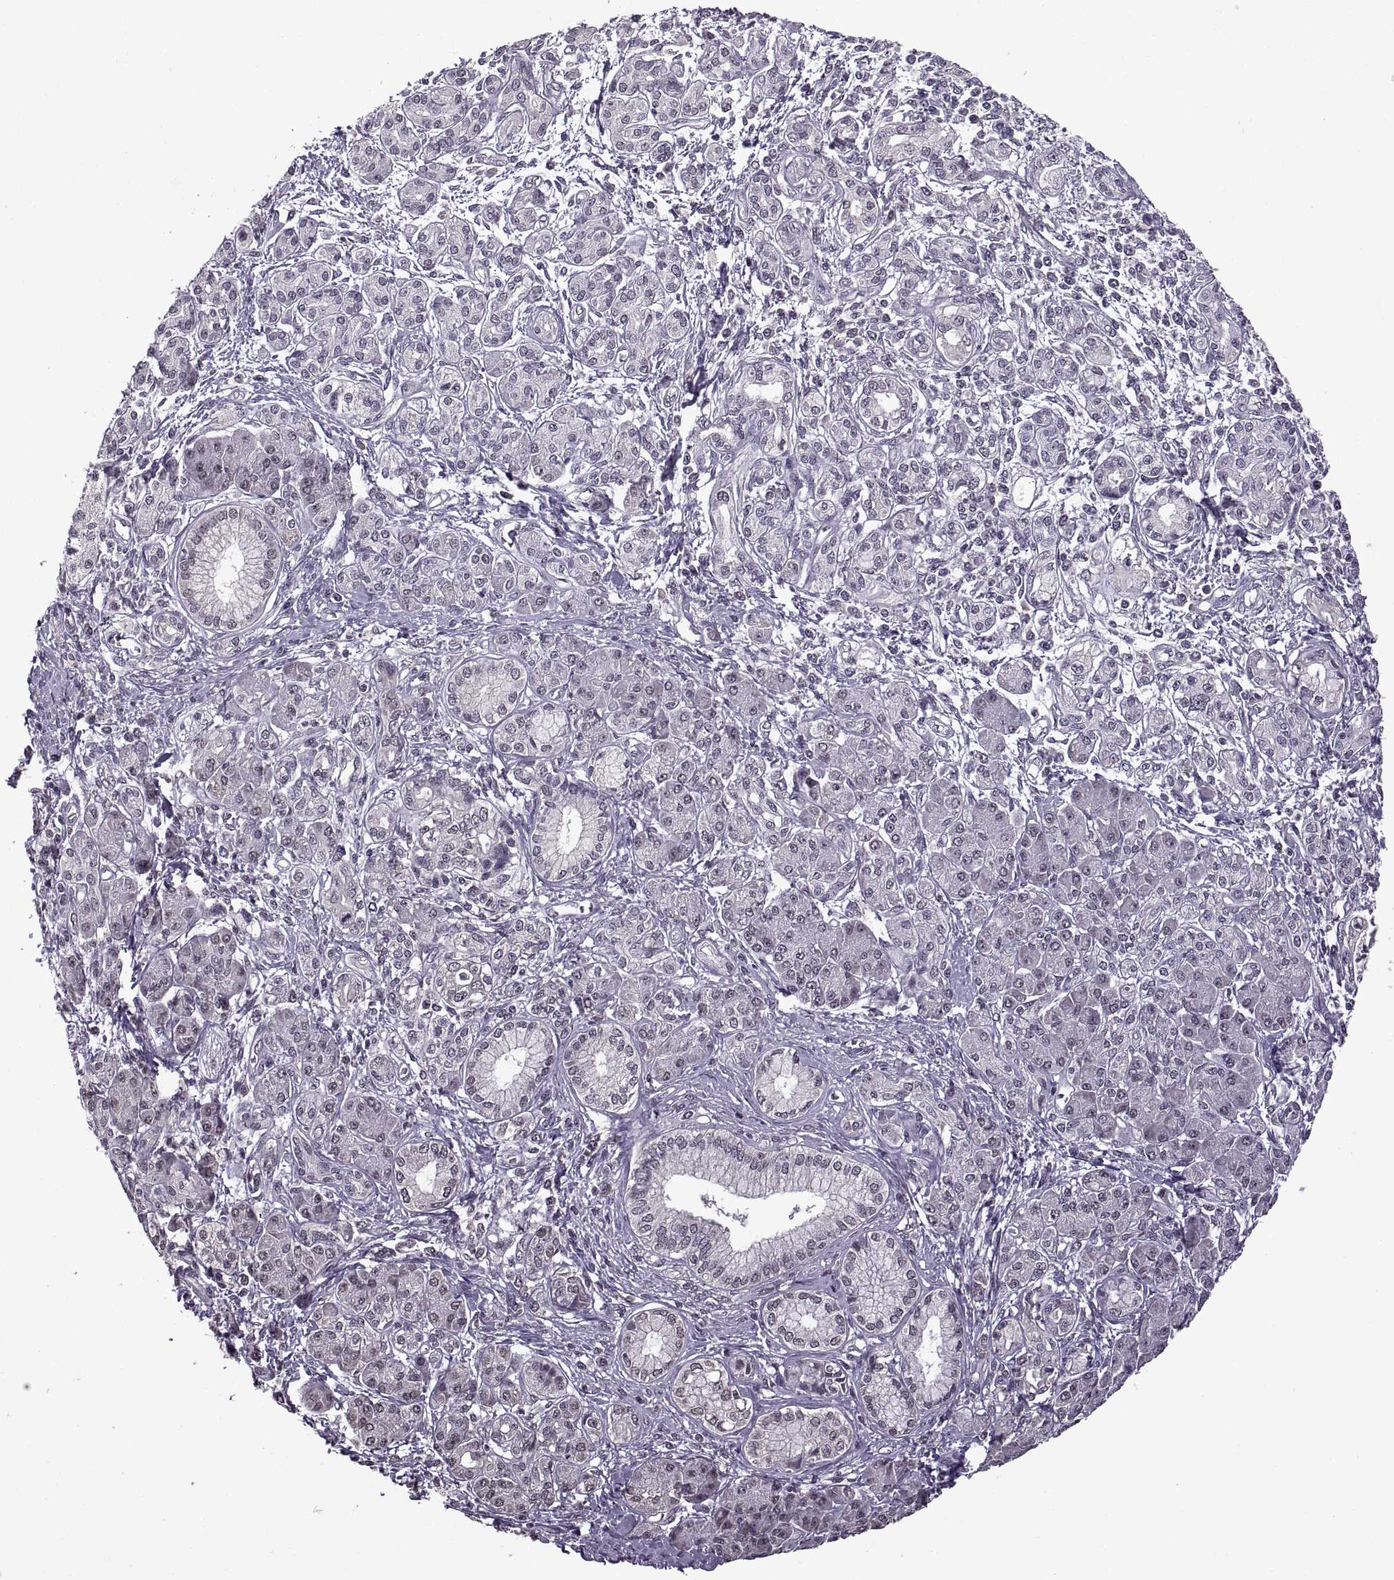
{"staining": {"intensity": "negative", "quantity": "none", "location": "none"}, "tissue": "pancreatic cancer", "cell_type": "Tumor cells", "image_type": "cancer", "snomed": [{"axis": "morphology", "description": "Adenocarcinoma, NOS"}, {"axis": "topography", "description": "Pancreas"}], "caption": "Tumor cells are negative for brown protein staining in pancreatic cancer.", "gene": "INTS3", "patient": {"sex": "male", "age": 70}}